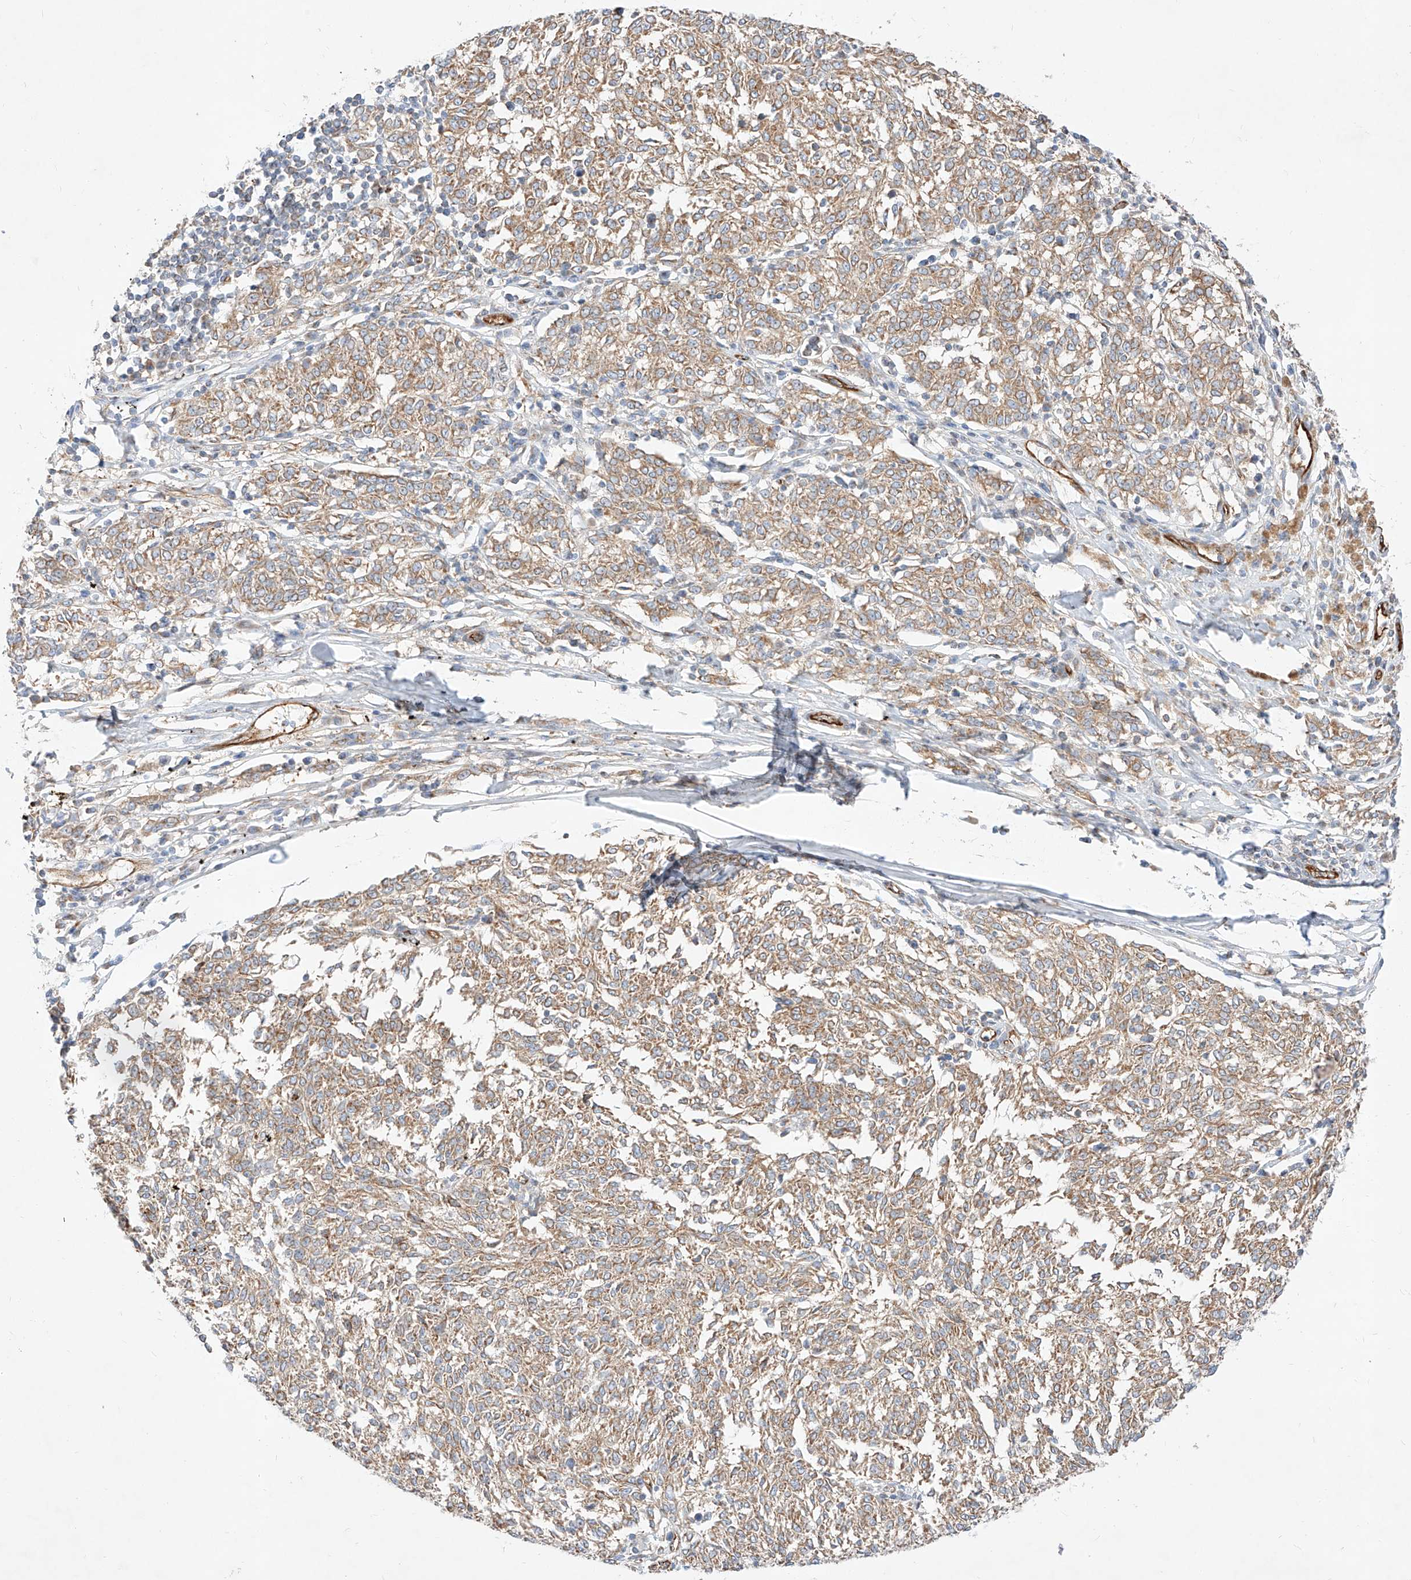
{"staining": {"intensity": "moderate", "quantity": ">75%", "location": "cytoplasmic/membranous"}, "tissue": "melanoma", "cell_type": "Tumor cells", "image_type": "cancer", "snomed": [{"axis": "morphology", "description": "Malignant melanoma, NOS"}, {"axis": "topography", "description": "Skin"}], "caption": "Immunohistochemistry photomicrograph of neoplastic tissue: melanoma stained using immunohistochemistry (IHC) exhibits medium levels of moderate protein expression localized specifically in the cytoplasmic/membranous of tumor cells, appearing as a cytoplasmic/membranous brown color.", "gene": "CSGALNACT2", "patient": {"sex": "female", "age": 72}}